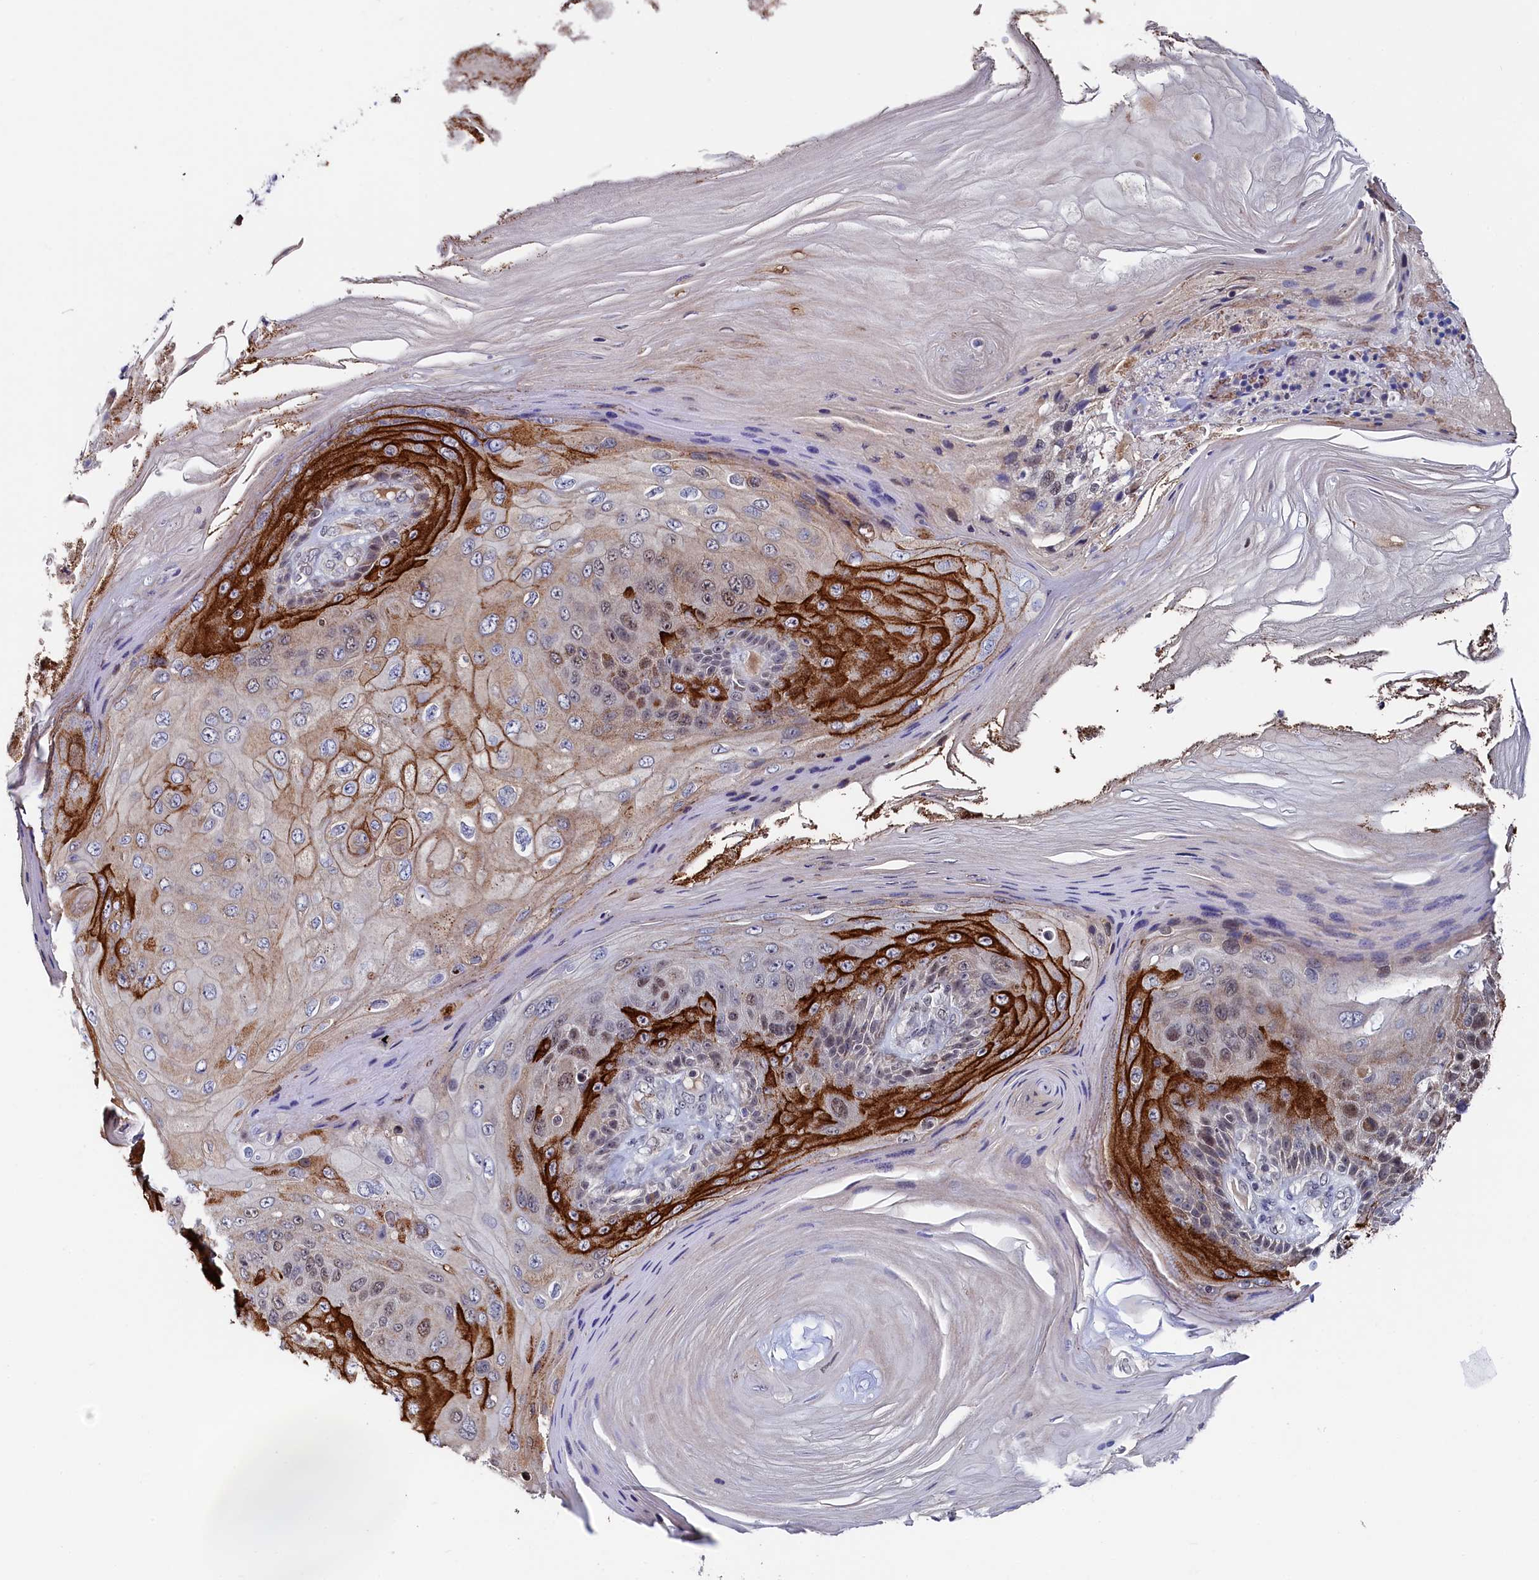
{"staining": {"intensity": "moderate", "quantity": "25%-75%", "location": "cytoplasmic/membranous"}, "tissue": "skin cancer", "cell_type": "Tumor cells", "image_type": "cancer", "snomed": [{"axis": "morphology", "description": "Squamous cell carcinoma, NOS"}, {"axis": "topography", "description": "Skin"}], "caption": "A micrograph of human skin cancer stained for a protein demonstrates moderate cytoplasmic/membranous brown staining in tumor cells.", "gene": "TIGD4", "patient": {"sex": "female", "age": 88}}